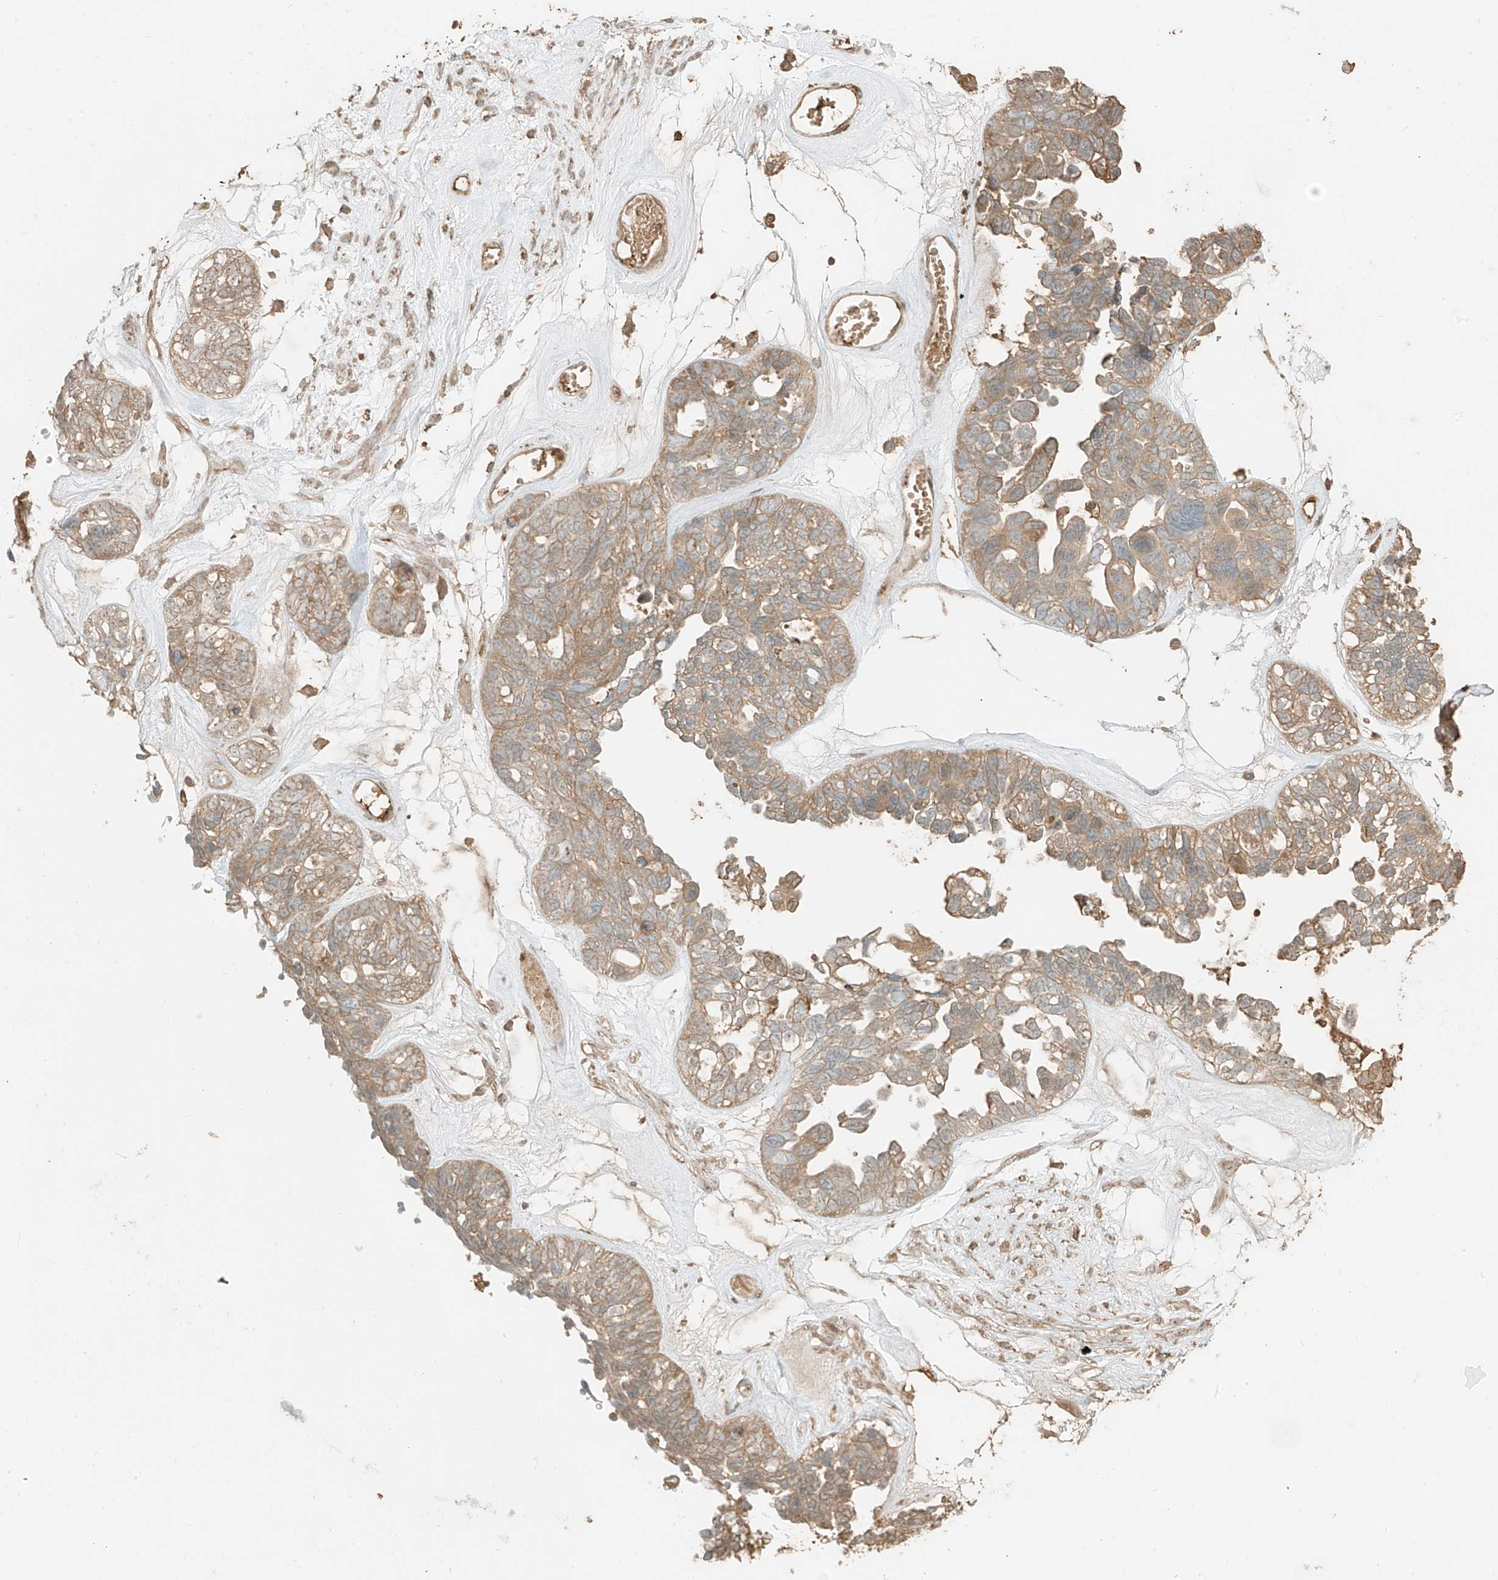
{"staining": {"intensity": "moderate", "quantity": ">75%", "location": "cytoplasmic/membranous"}, "tissue": "ovarian cancer", "cell_type": "Tumor cells", "image_type": "cancer", "snomed": [{"axis": "morphology", "description": "Cystadenocarcinoma, serous, NOS"}, {"axis": "topography", "description": "Ovary"}], "caption": "A photomicrograph of human serous cystadenocarcinoma (ovarian) stained for a protein exhibits moderate cytoplasmic/membranous brown staining in tumor cells. (Stains: DAB in brown, nuclei in blue, Microscopy: brightfield microscopy at high magnification).", "gene": "RFTN2", "patient": {"sex": "female", "age": 79}}